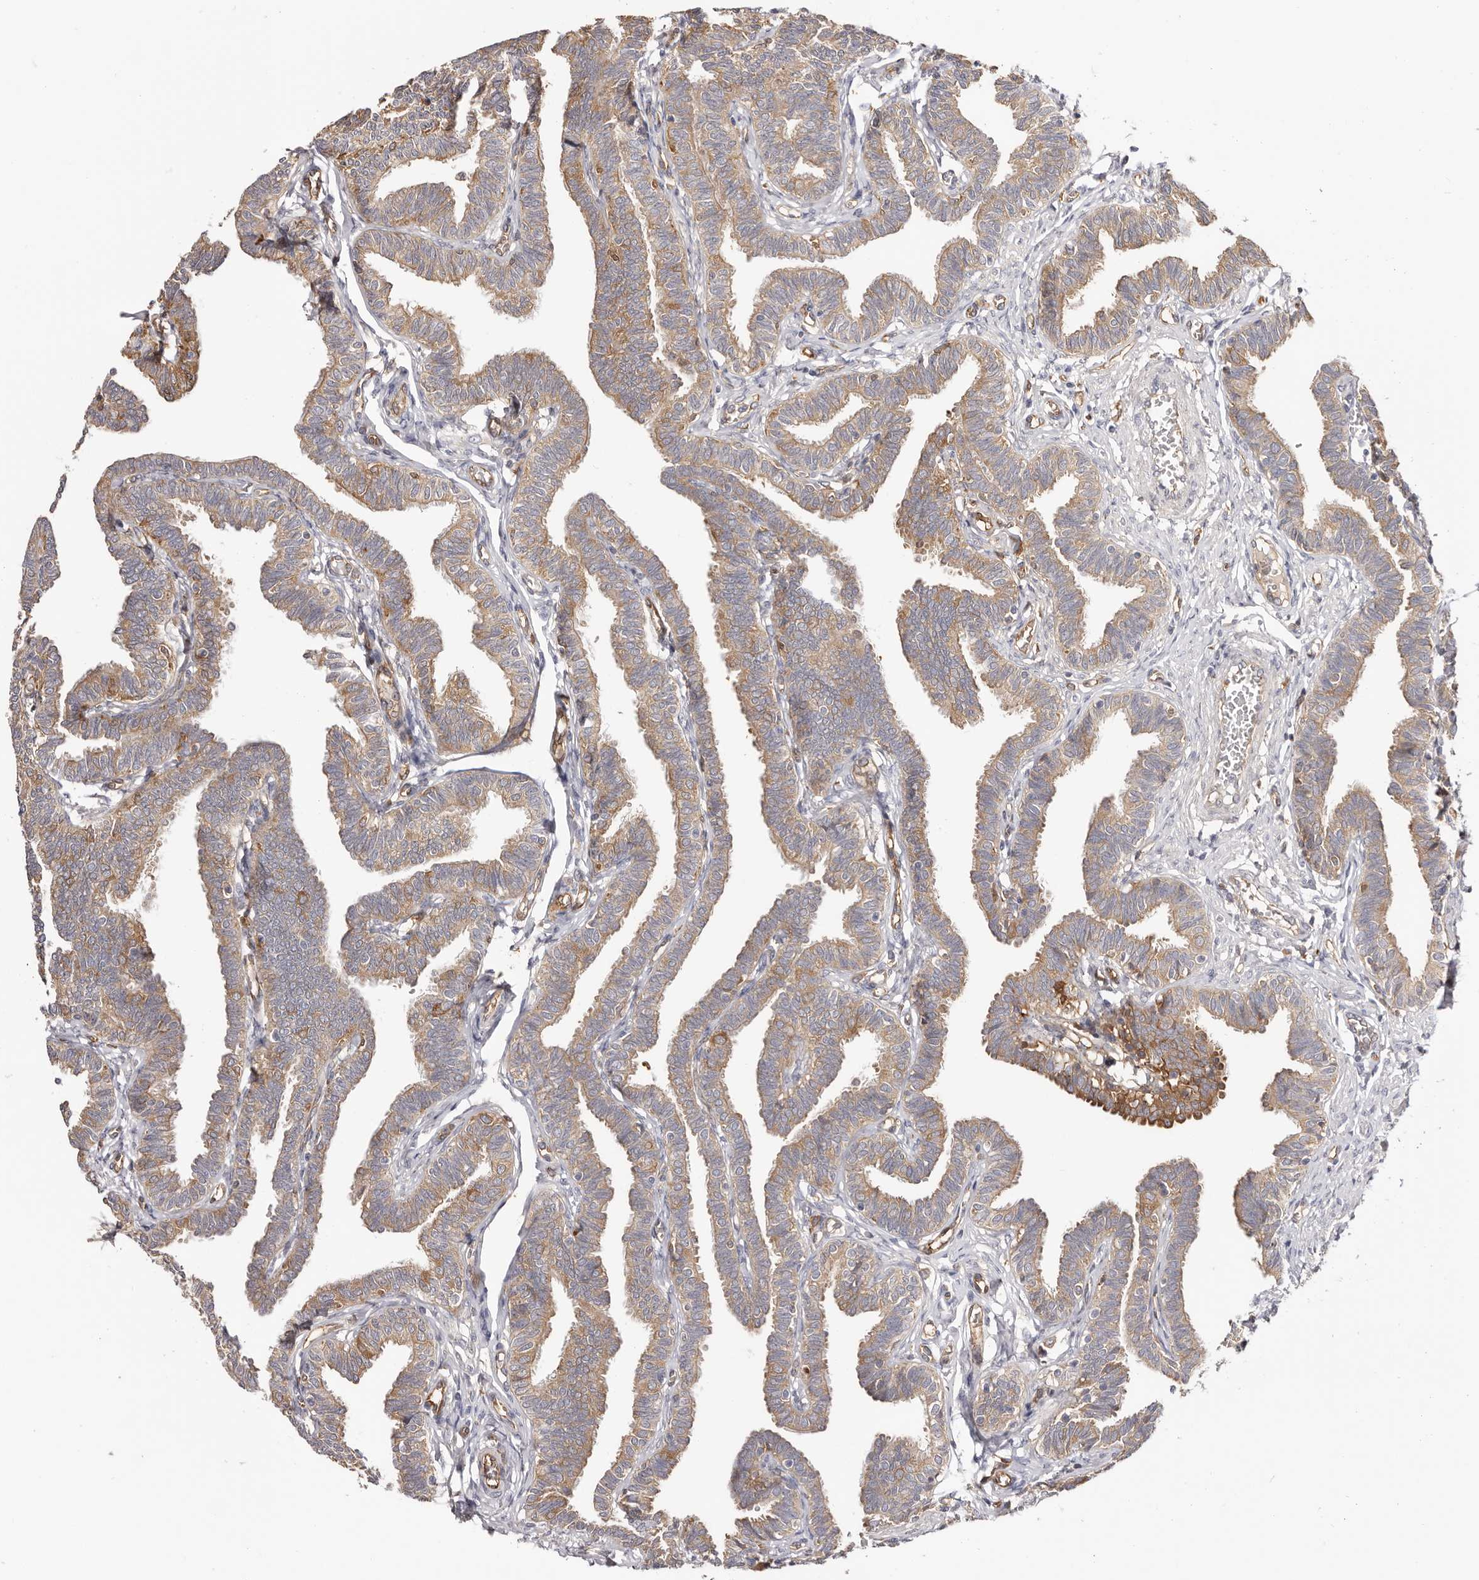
{"staining": {"intensity": "moderate", "quantity": ">75%", "location": "cytoplasmic/membranous"}, "tissue": "fallopian tube", "cell_type": "Glandular cells", "image_type": "normal", "snomed": [{"axis": "morphology", "description": "Normal tissue, NOS"}, {"axis": "topography", "description": "Fallopian tube"}, {"axis": "topography", "description": "Ovary"}], "caption": "A histopathology image of fallopian tube stained for a protein displays moderate cytoplasmic/membranous brown staining in glandular cells. The staining was performed using DAB, with brown indicating positive protein expression. Nuclei are stained blue with hematoxylin.", "gene": "LAP3", "patient": {"sex": "female", "age": 23}}